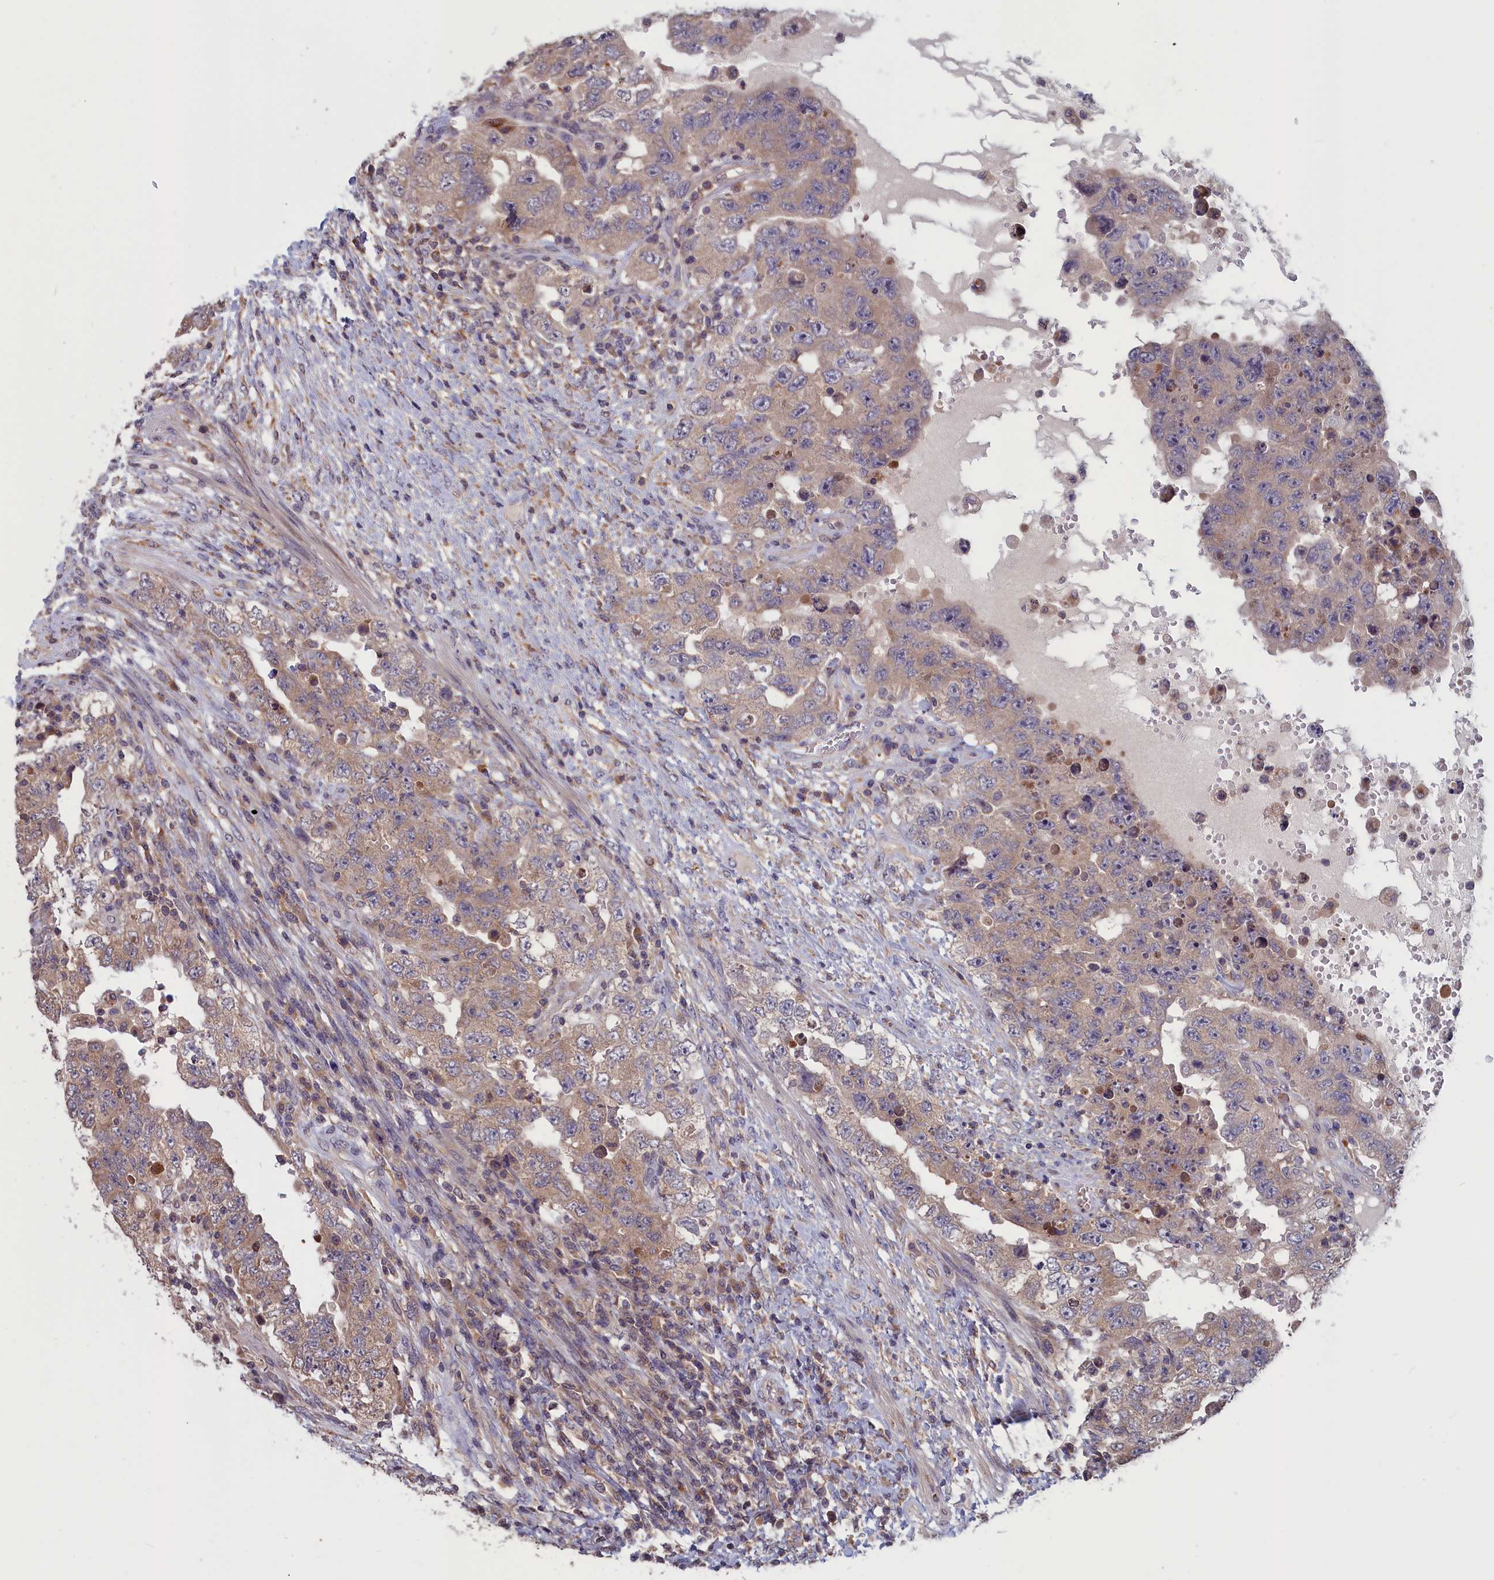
{"staining": {"intensity": "weak", "quantity": "25%-75%", "location": "cytoplasmic/membranous"}, "tissue": "testis cancer", "cell_type": "Tumor cells", "image_type": "cancer", "snomed": [{"axis": "morphology", "description": "Carcinoma, Embryonal, NOS"}, {"axis": "topography", "description": "Testis"}], "caption": "Protein expression analysis of human testis cancer reveals weak cytoplasmic/membranous positivity in about 25%-75% of tumor cells.", "gene": "CACTIN", "patient": {"sex": "male", "age": 26}}